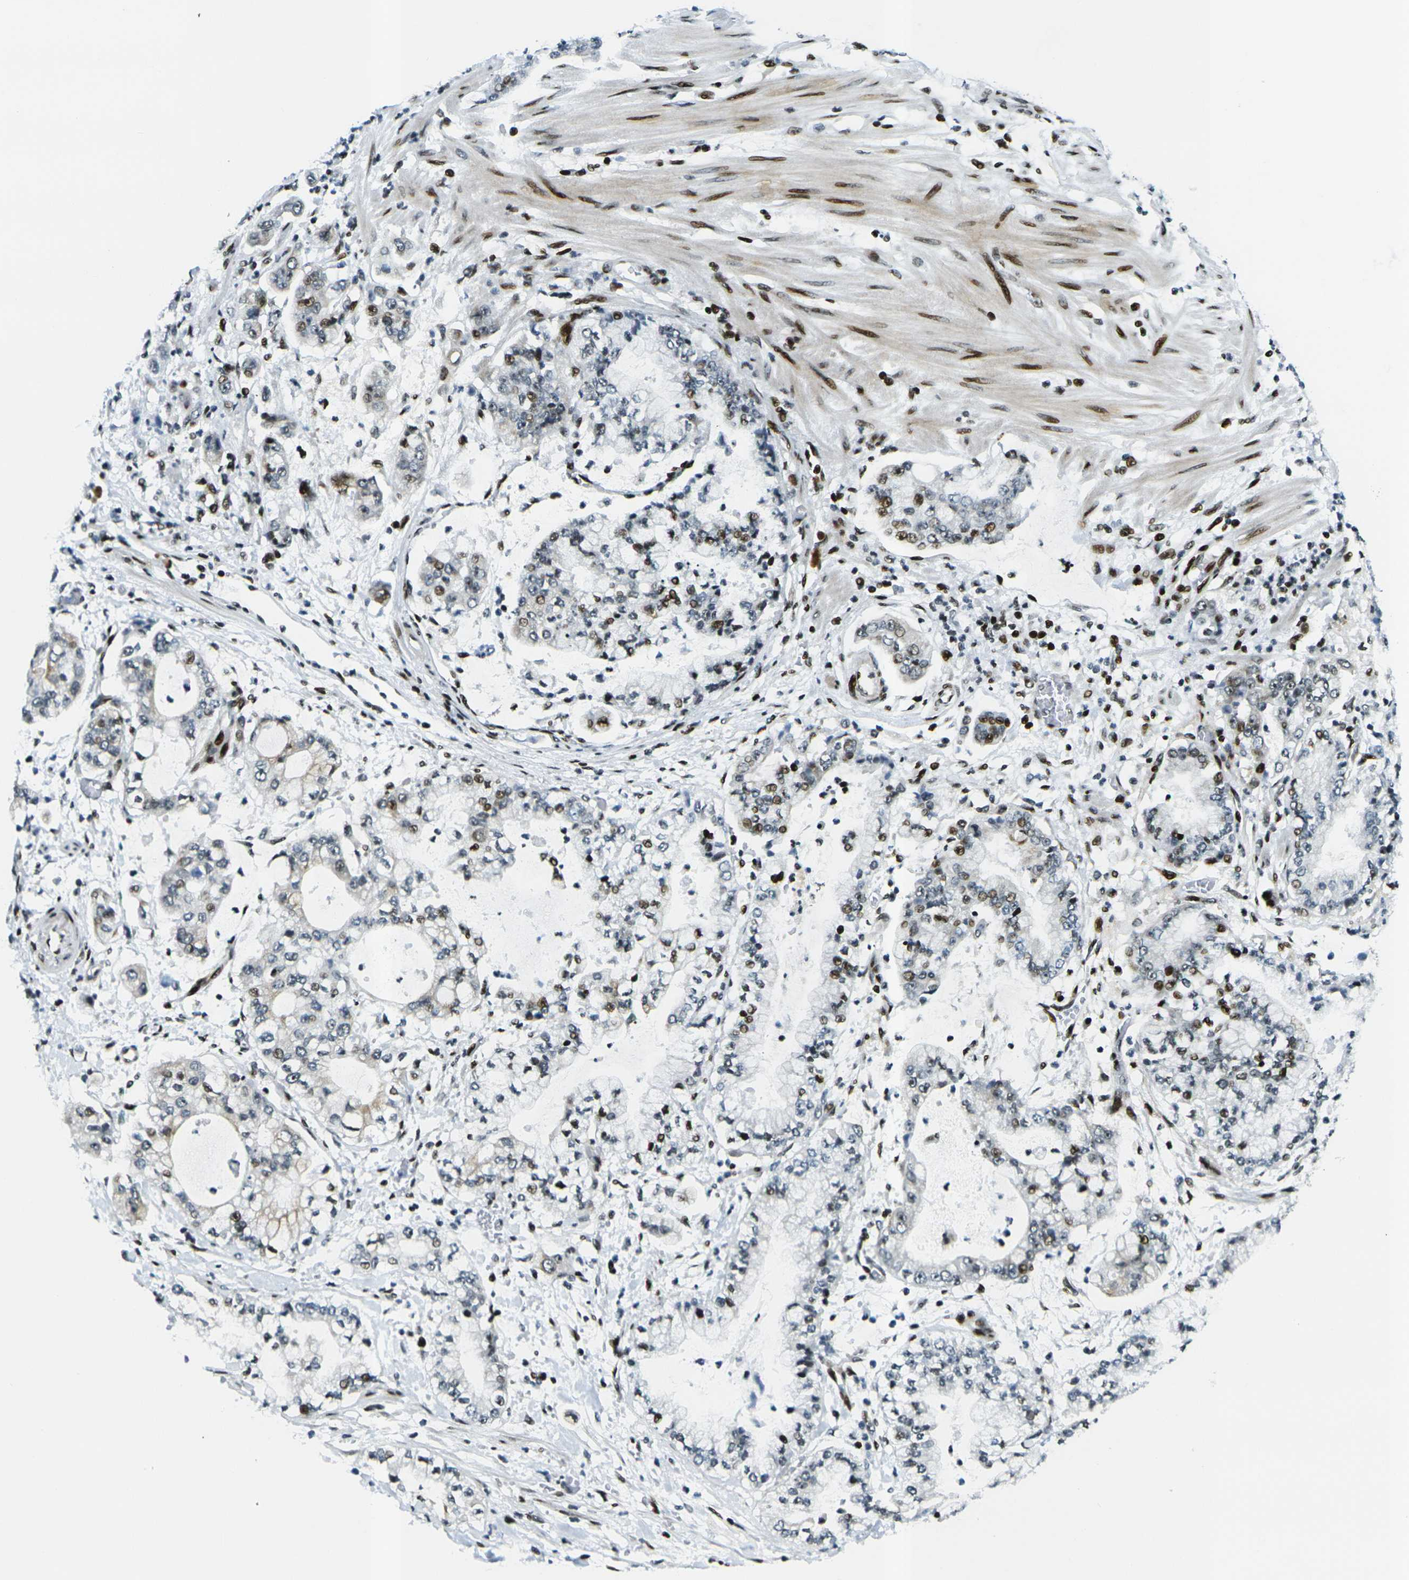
{"staining": {"intensity": "moderate", "quantity": "25%-75%", "location": "nuclear"}, "tissue": "stomach cancer", "cell_type": "Tumor cells", "image_type": "cancer", "snomed": [{"axis": "morphology", "description": "Adenocarcinoma, NOS"}, {"axis": "topography", "description": "Stomach"}], "caption": "IHC image of neoplastic tissue: stomach cancer stained using IHC displays medium levels of moderate protein expression localized specifically in the nuclear of tumor cells, appearing as a nuclear brown color.", "gene": "H3-3A", "patient": {"sex": "male", "age": 76}}